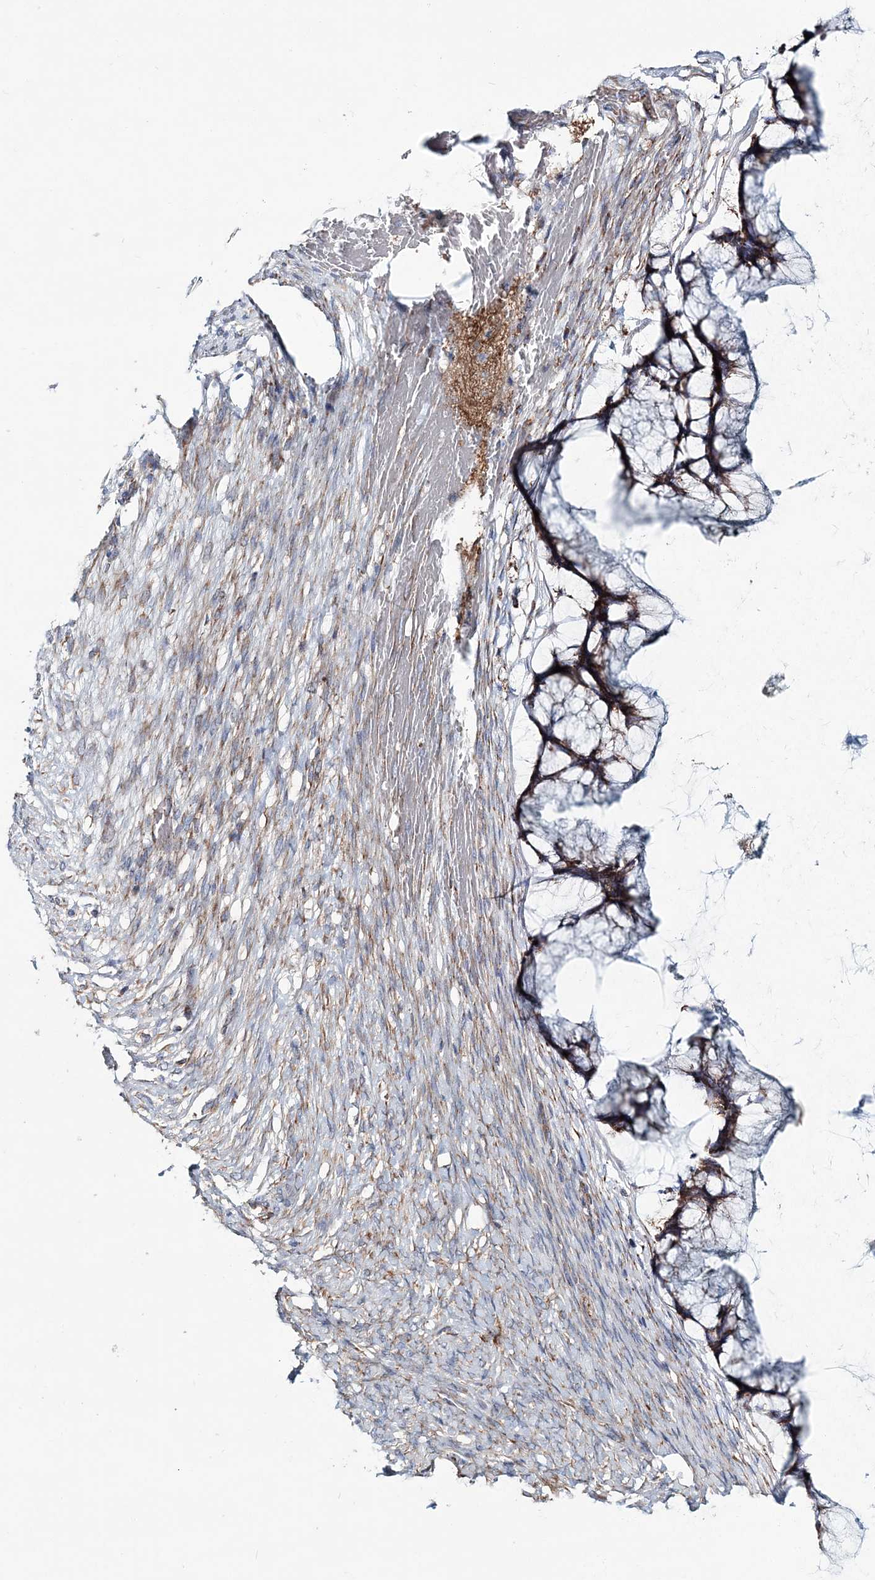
{"staining": {"intensity": "moderate", "quantity": ">75%", "location": "cytoplasmic/membranous"}, "tissue": "ovarian cancer", "cell_type": "Tumor cells", "image_type": "cancer", "snomed": [{"axis": "morphology", "description": "Cystadenocarcinoma, mucinous, NOS"}, {"axis": "topography", "description": "Ovary"}], "caption": "Tumor cells show medium levels of moderate cytoplasmic/membranous positivity in approximately >75% of cells in human ovarian cancer.", "gene": "ARHGAP6", "patient": {"sex": "female", "age": 42}}